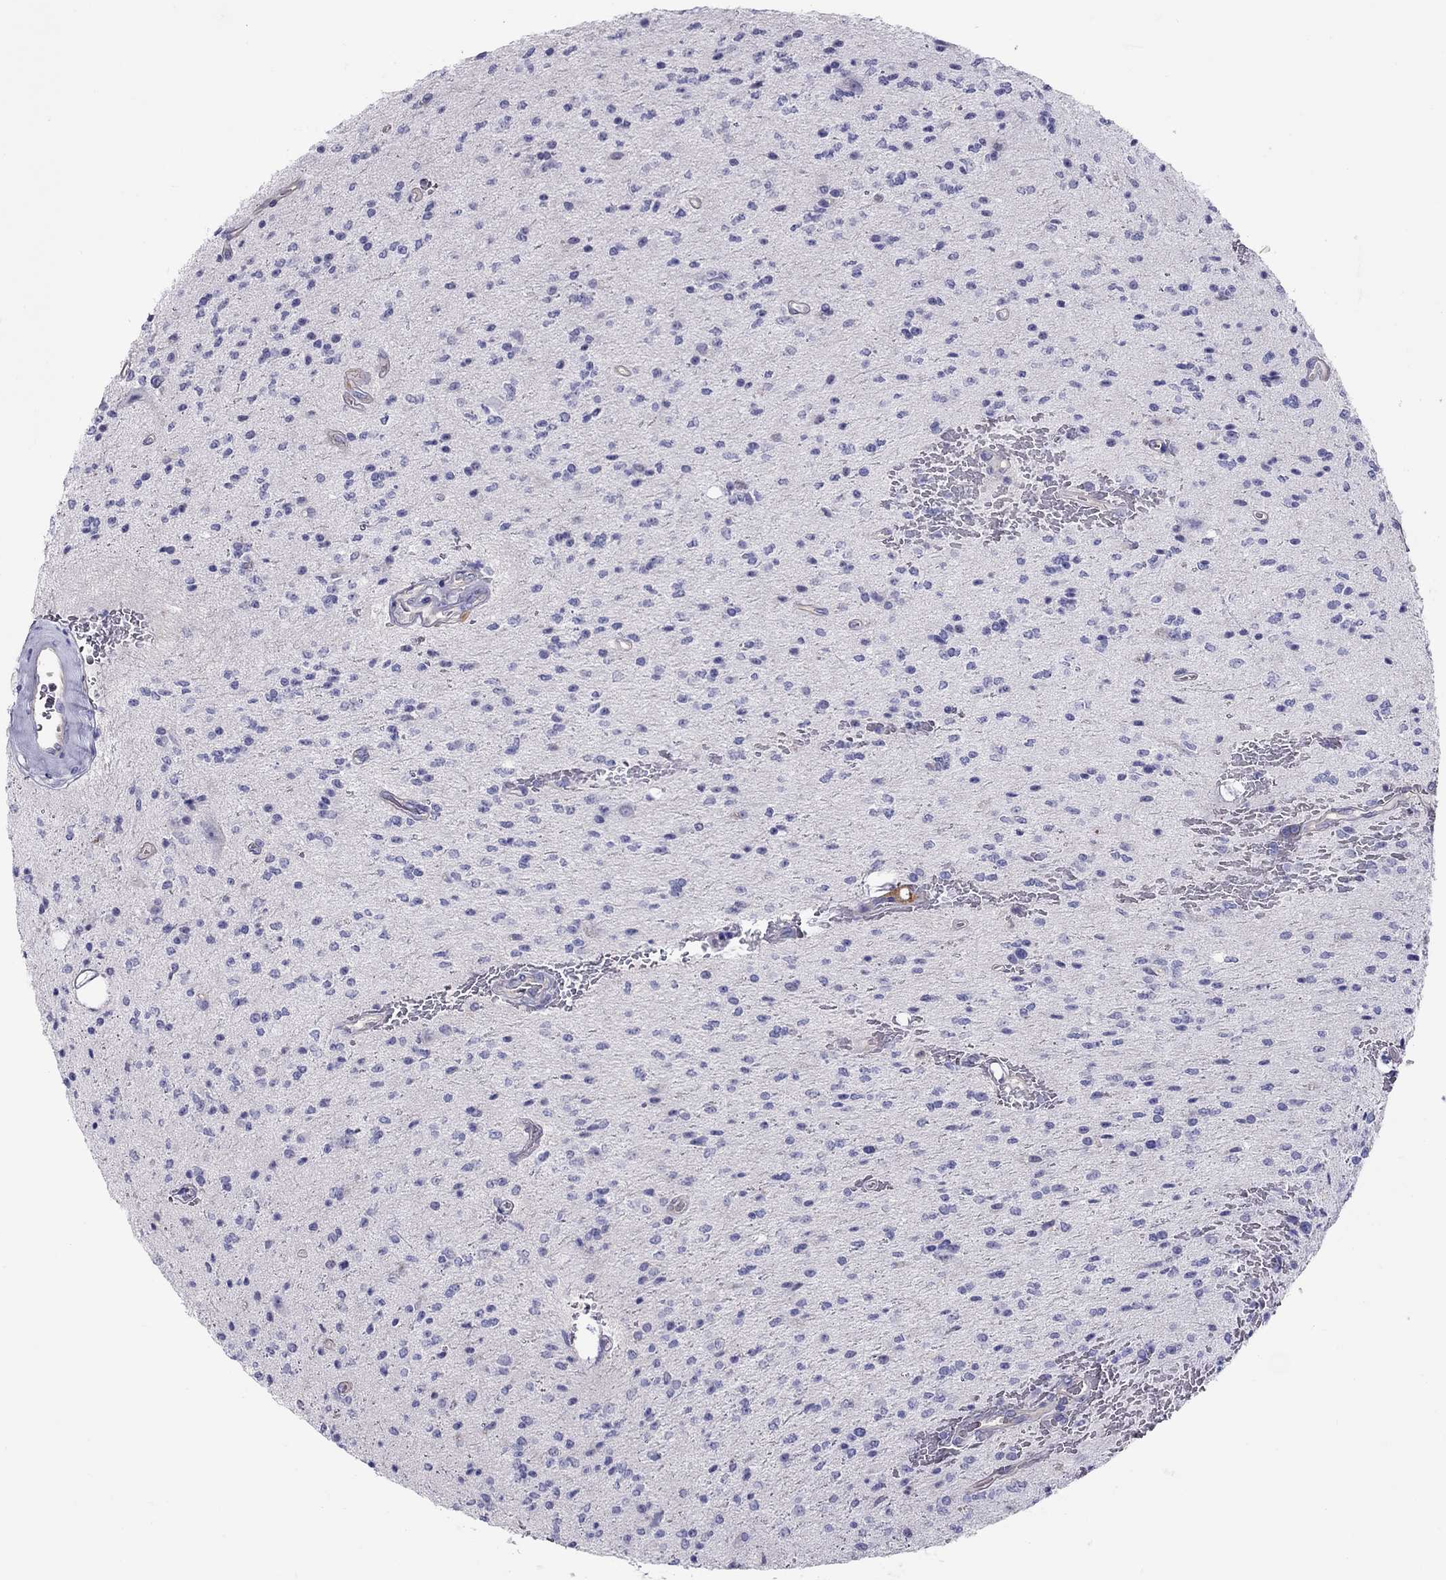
{"staining": {"intensity": "negative", "quantity": "none", "location": "none"}, "tissue": "glioma", "cell_type": "Tumor cells", "image_type": "cancer", "snomed": [{"axis": "morphology", "description": "Glioma, malignant, Low grade"}, {"axis": "topography", "description": "Brain"}], "caption": "The immunohistochemistry image has no significant positivity in tumor cells of glioma tissue.", "gene": "ALOX15B", "patient": {"sex": "male", "age": 67}}